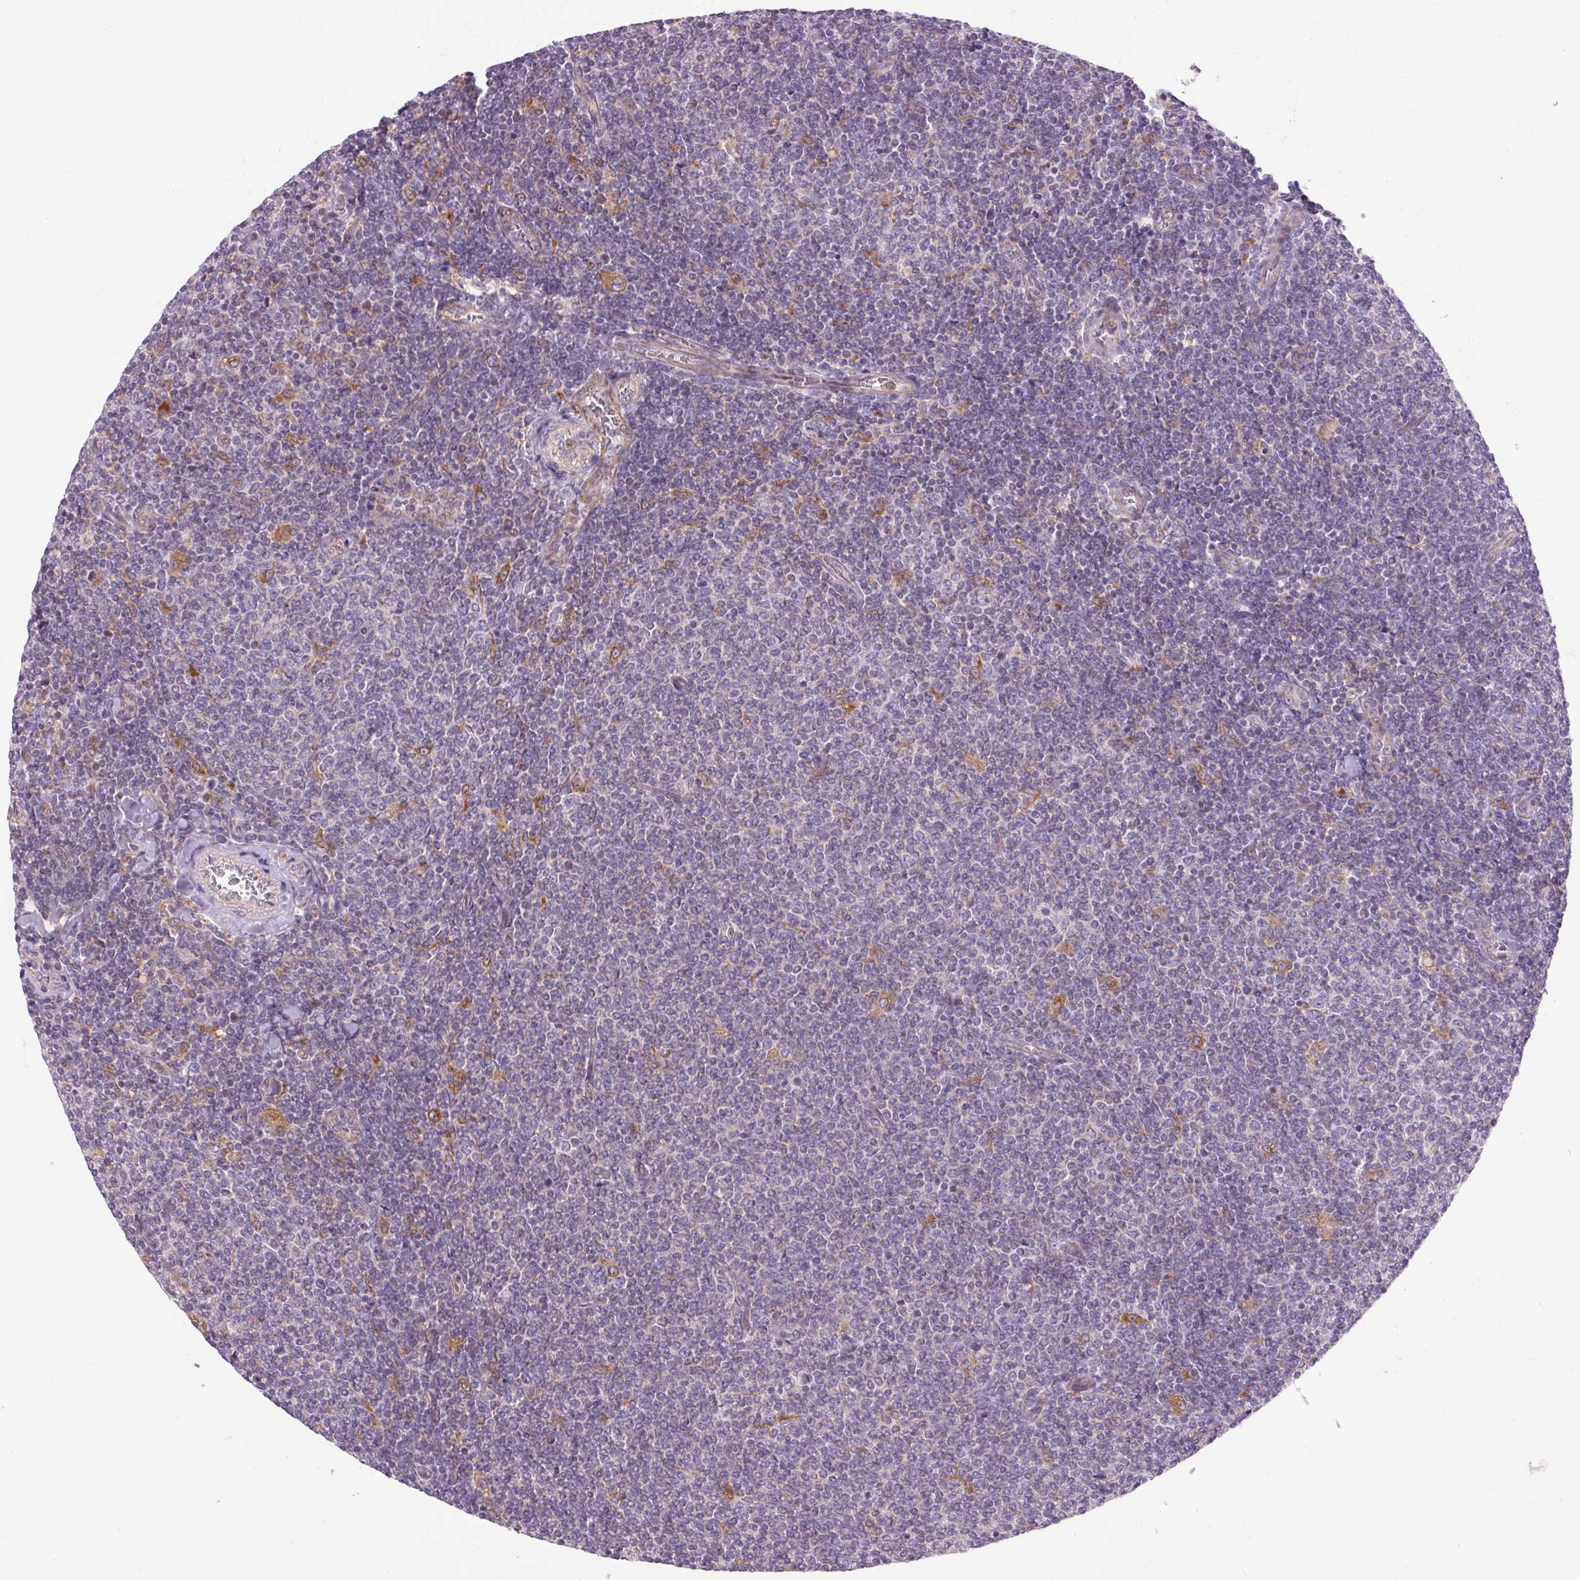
{"staining": {"intensity": "negative", "quantity": "none", "location": "none"}, "tissue": "lymphoma", "cell_type": "Tumor cells", "image_type": "cancer", "snomed": [{"axis": "morphology", "description": "Malignant lymphoma, non-Hodgkin's type, Low grade"}, {"axis": "topography", "description": "Lymph node"}], "caption": "An IHC micrograph of lymphoma is shown. There is no staining in tumor cells of lymphoma.", "gene": "TM6SF1", "patient": {"sex": "male", "age": 52}}